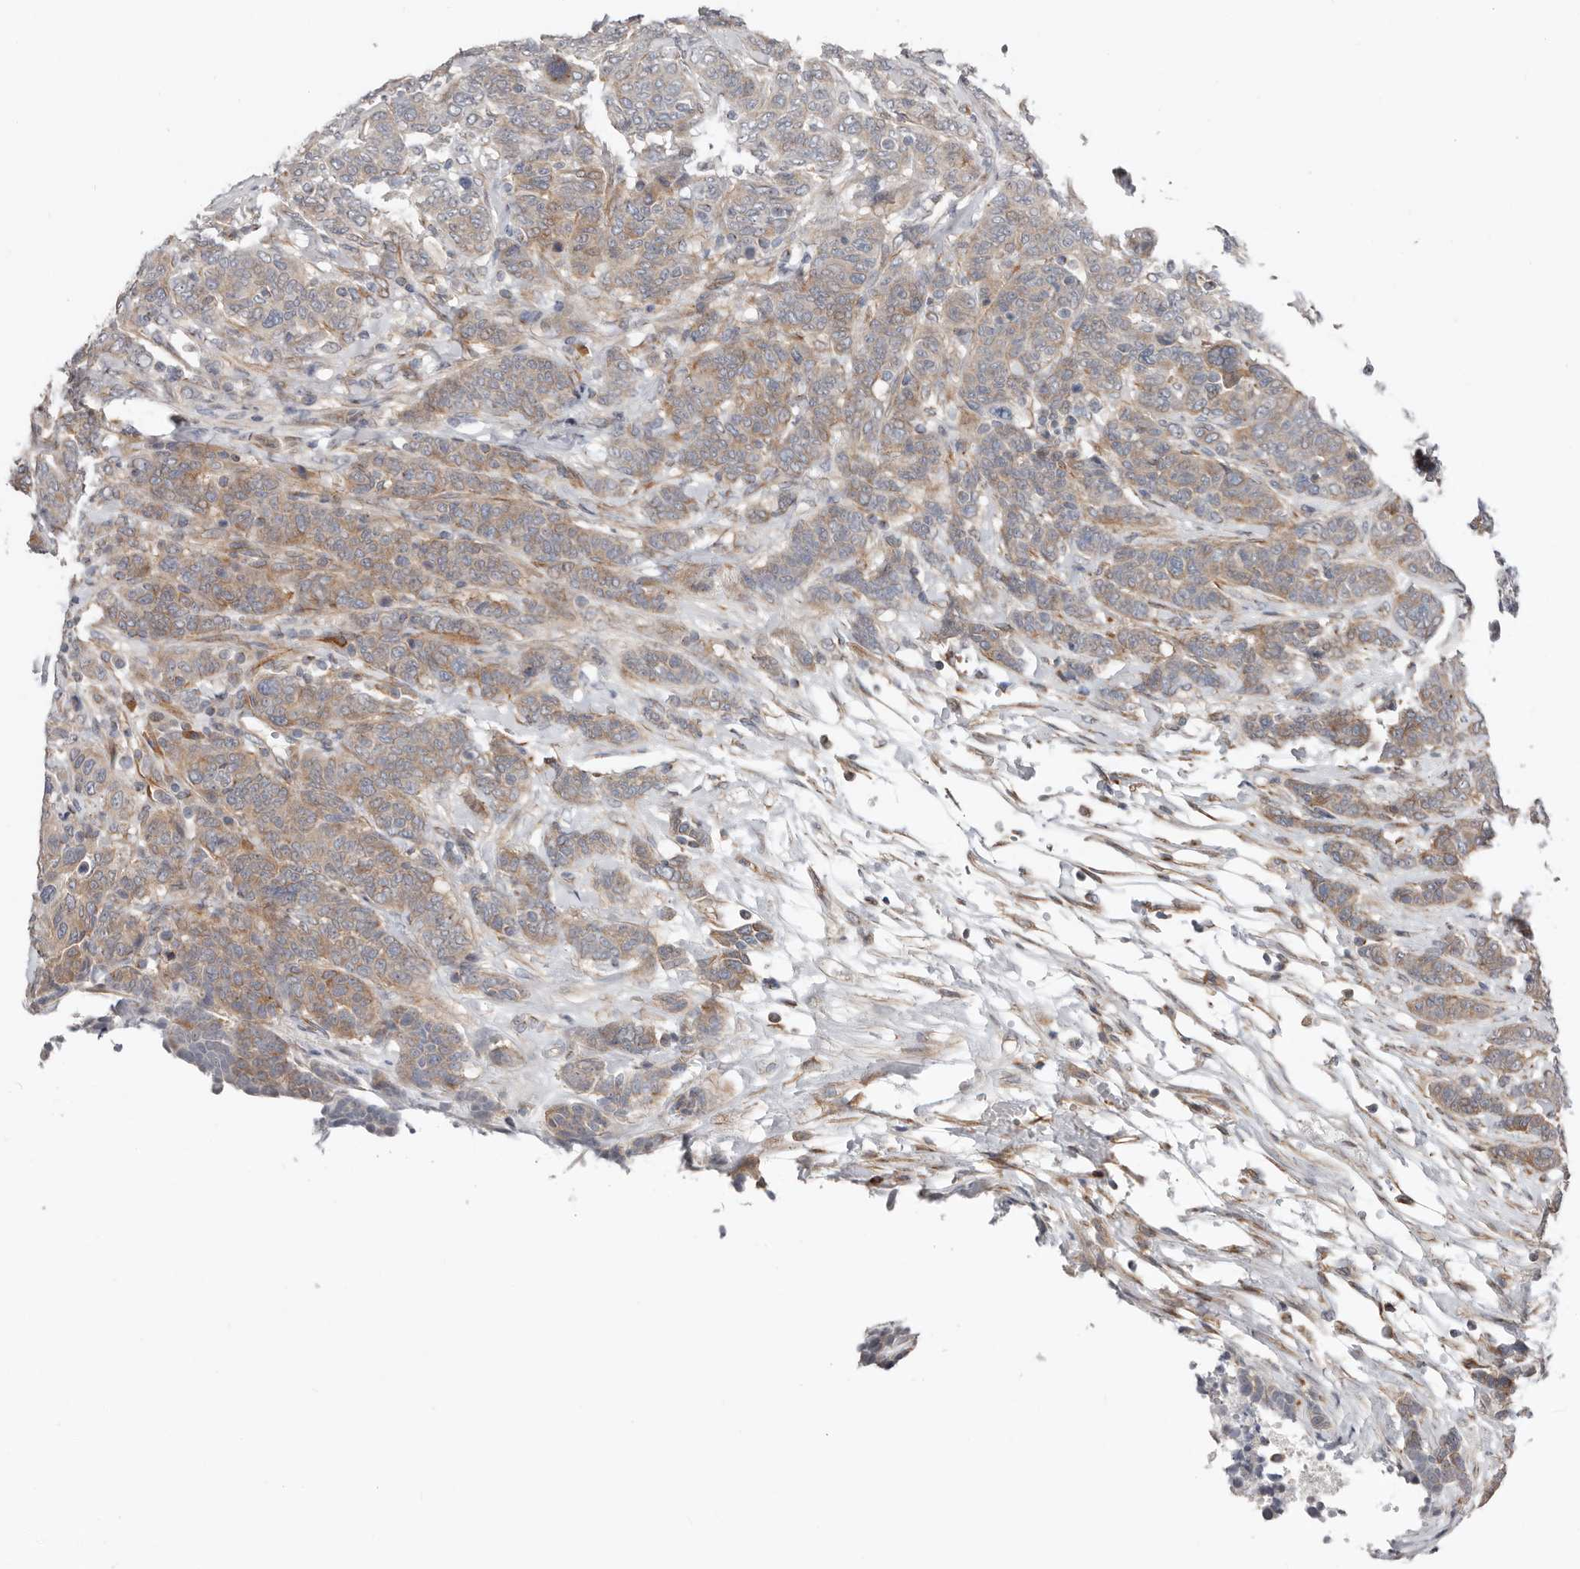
{"staining": {"intensity": "moderate", "quantity": "25%-75%", "location": "cytoplasmic/membranous"}, "tissue": "breast cancer", "cell_type": "Tumor cells", "image_type": "cancer", "snomed": [{"axis": "morphology", "description": "Duct carcinoma"}, {"axis": "topography", "description": "Breast"}], "caption": "There is medium levels of moderate cytoplasmic/membranous positivity in tumor cells of infiltrating ductal carcinoma (breast), as demonstrated by immunohistochemical staining (brown color).", "gene": "ASRGL1", "patient": {"sex": "female", "age": 37}}